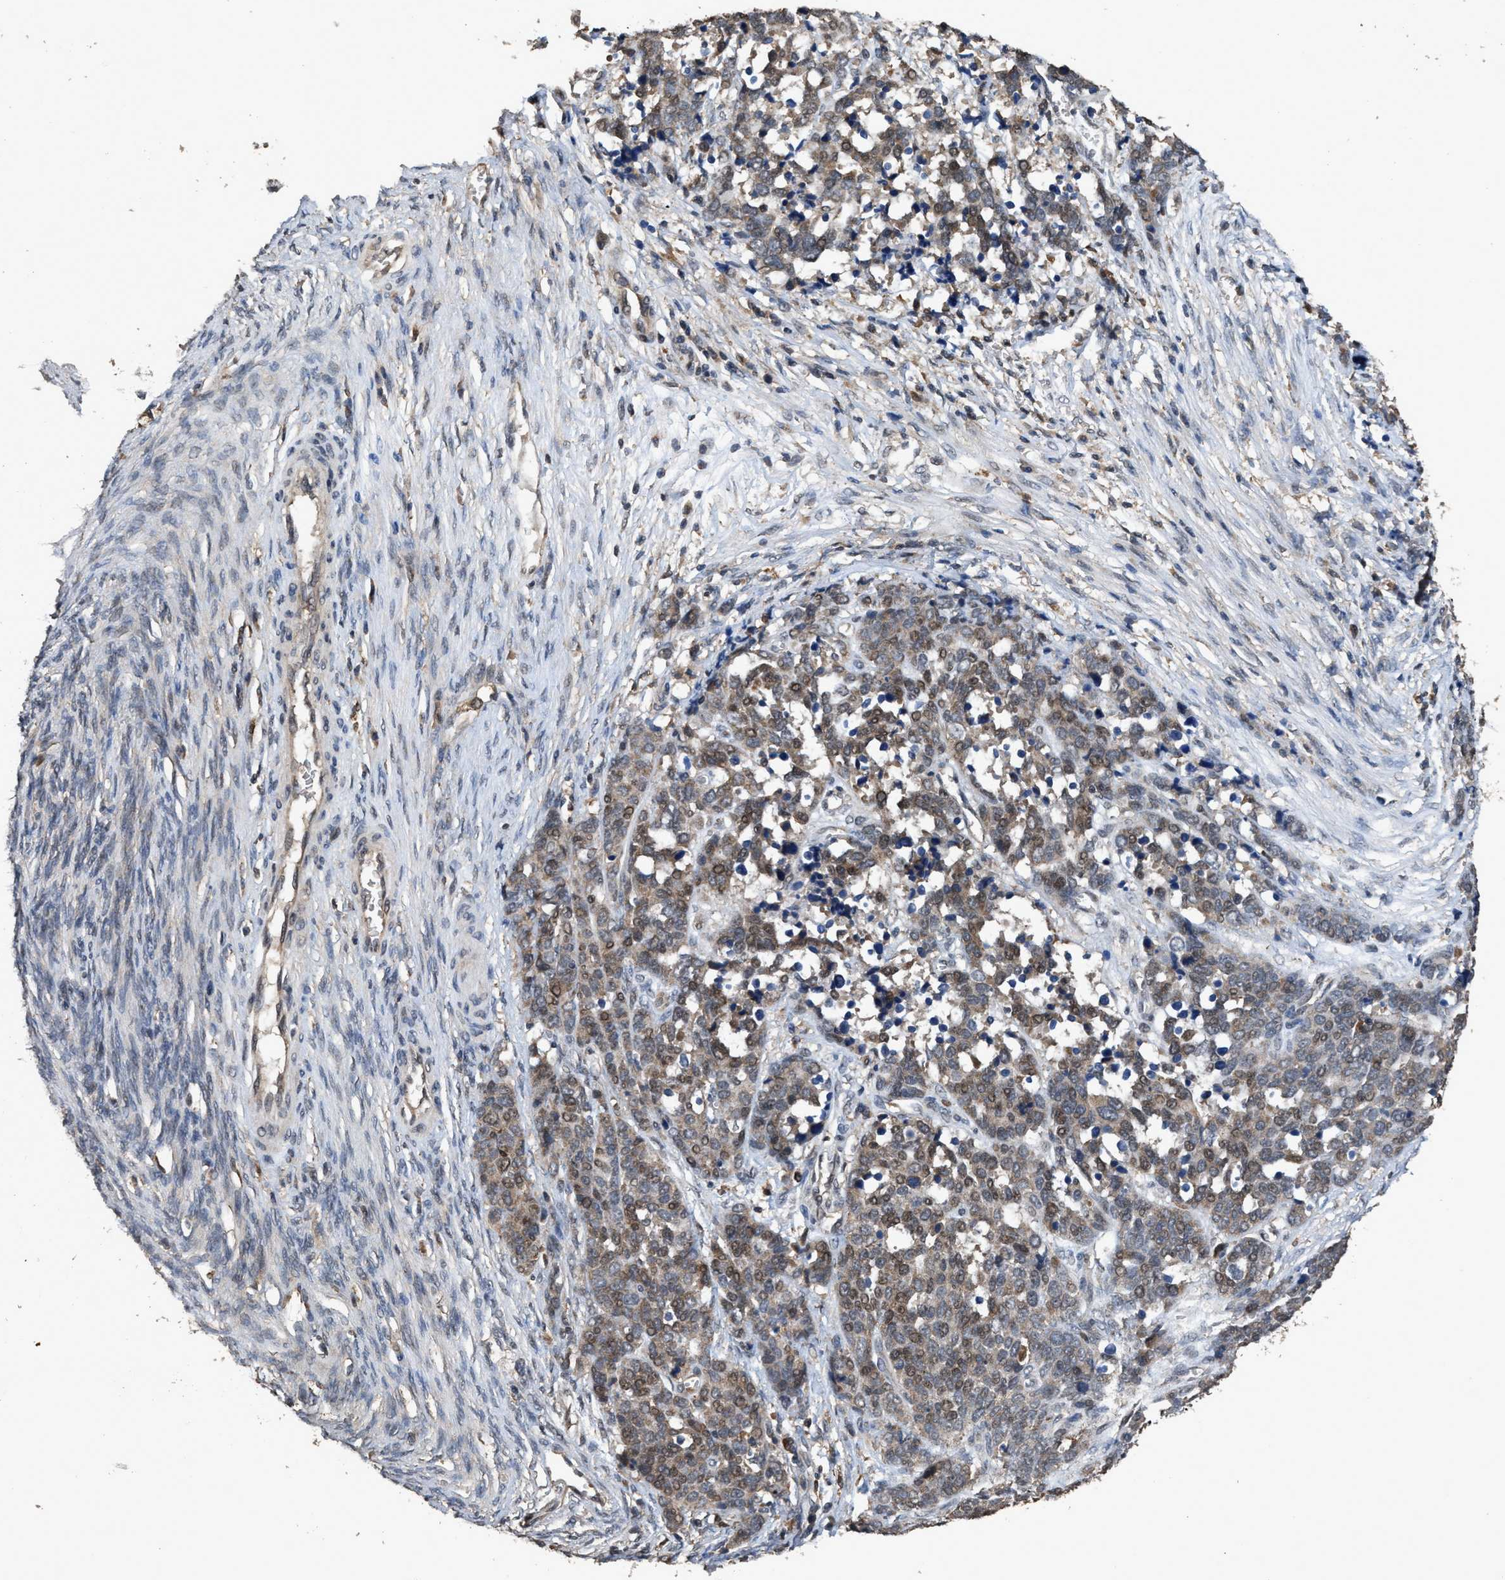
{"staining": {"intensity": "moderate", "quantity": ">75%", "location": "cytoplasmic/membranous,nuclear"}, "tissue": "ovarian cancer", "cell_type": "Tumor cells", "image_type": "cancer", "snomed": [{"axis": "morphology", "description": "Cystadenocarcinoma, serous, NOS"}, {"axis": "topography", "description": "Ovary"}], "caption": "Immunohistochemistry (IHC) image of serous cystadenocarcinoma (ovarian) stained for a protein (brown), which reveals medium levels of moderate cytoplasmic/membranous and nuclear staining in approximately >75% of tumor cells.", "gene": "TDRKH", "patient": {"sex": "female", "age": 44}}